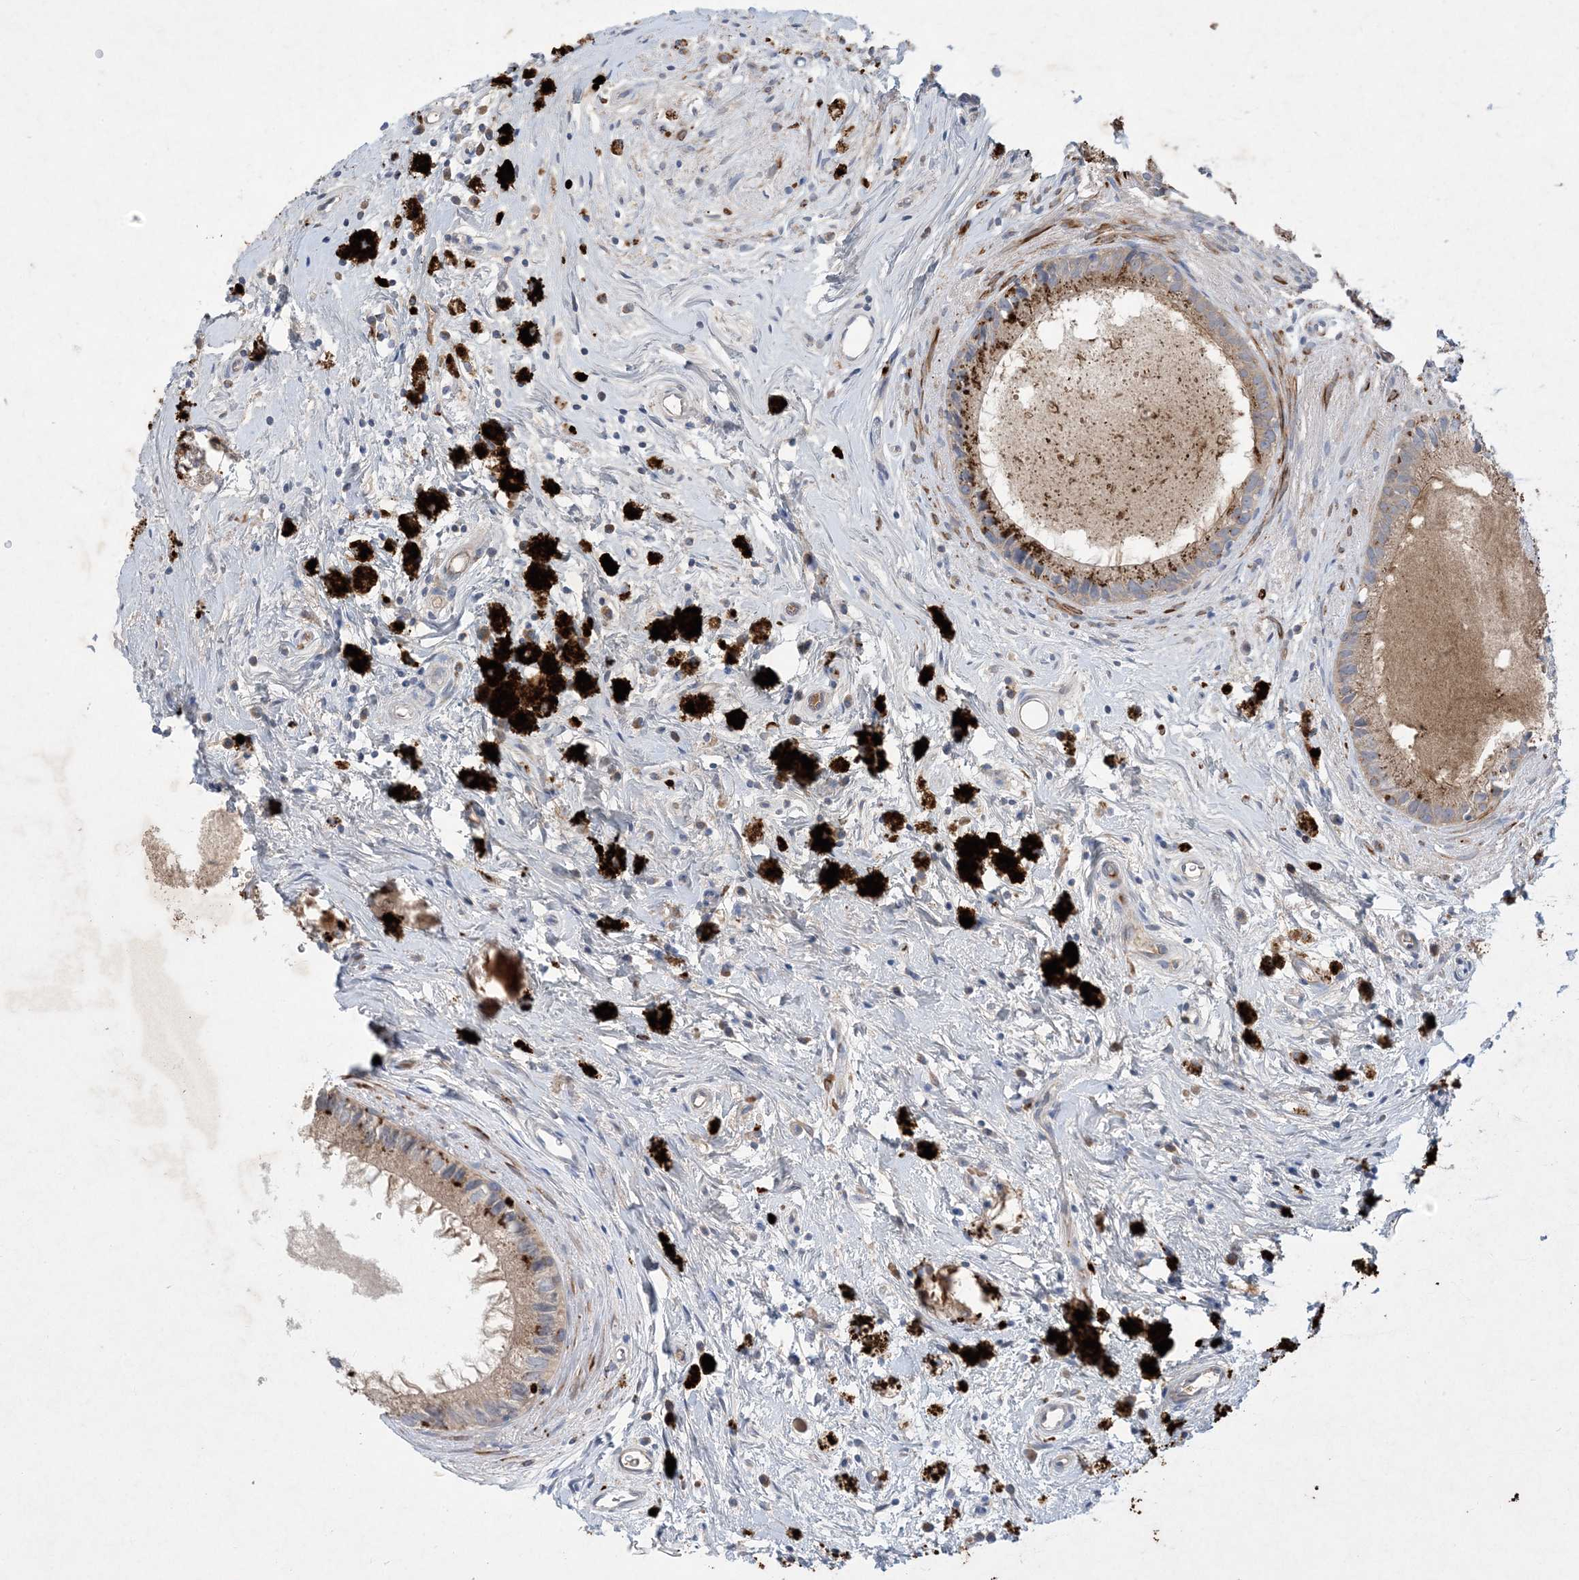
{"staining": {"intensity": "weak", "quantity": ">75%", "location": "cytoplasmic/membranous"}, "tissue": "epididymis", "cell_type": "Glandular cells", "image_type": "normal", "snomed": [{"axis": "morphology", "description": "Normal tissue, NOS"}, {"axis": "topography", "description": "Epididymis"}], "caption": "Epididymis was stained to show a protein in brown. There is low levels of weak cytoplasmic/membranous expression in about >75% of glandular cells. (Stains: DAB in brown, nuclei in blue, Microscopy: brightfield microscopy at high magnification).", "gene": "MASP2", "patient": {"sex": "male", "age": 80}}